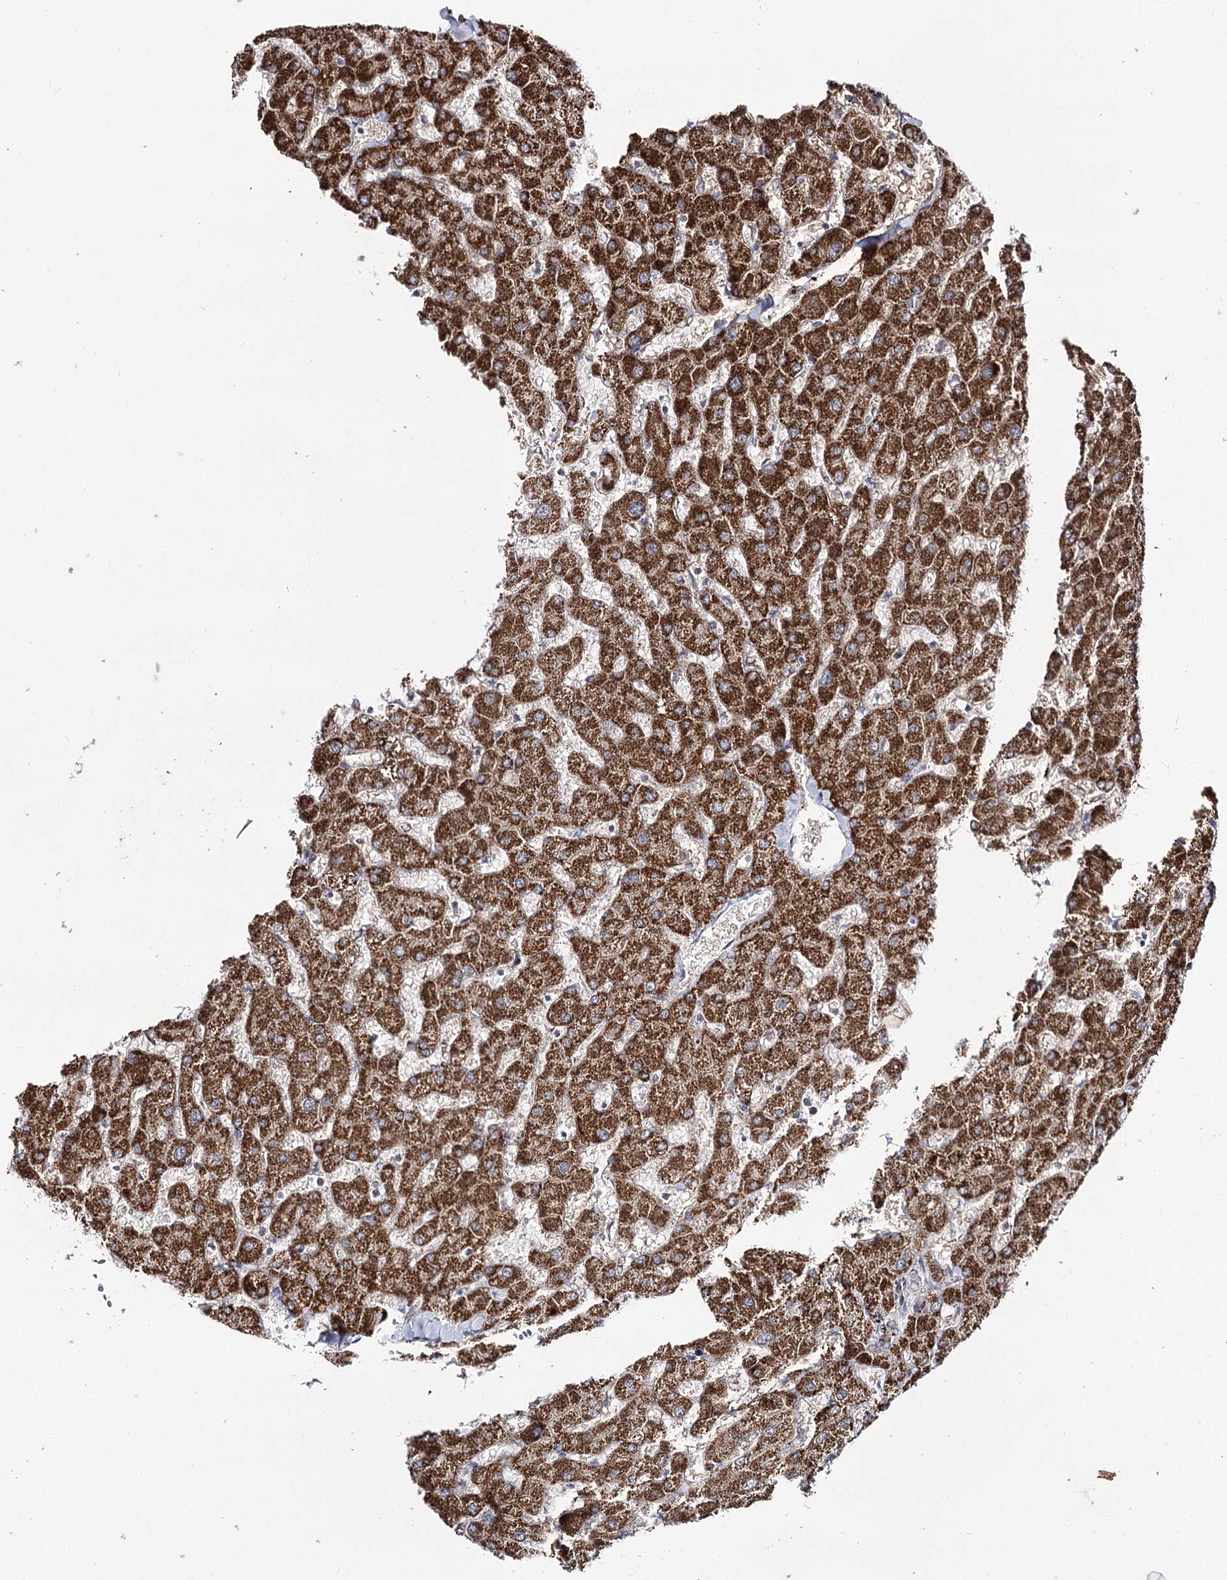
{"staining": {"intensity": "weak", "quantity": "25%-75%", "location": "cytoplasmic/membranous"}, "tissue": "liver", "cell_type": "Cholangiocytes", "image_type": "normal", "snomed": [{"axis": "morphology", "description": "Normal tissue, NOS"}, {"axis": "topography", "description": "Liver"}], "caption": "The photomicrograph shows immunohistochemical staining of benign liver. There is weak cytoplasmic/membranous expression is appreciated in about 25%-75% of cholangiocytes. (Brightfield microscopy of DAB IHC at high magnification).", "gene": "CBR4", "patient": {"sex": "female", "age": 63}}